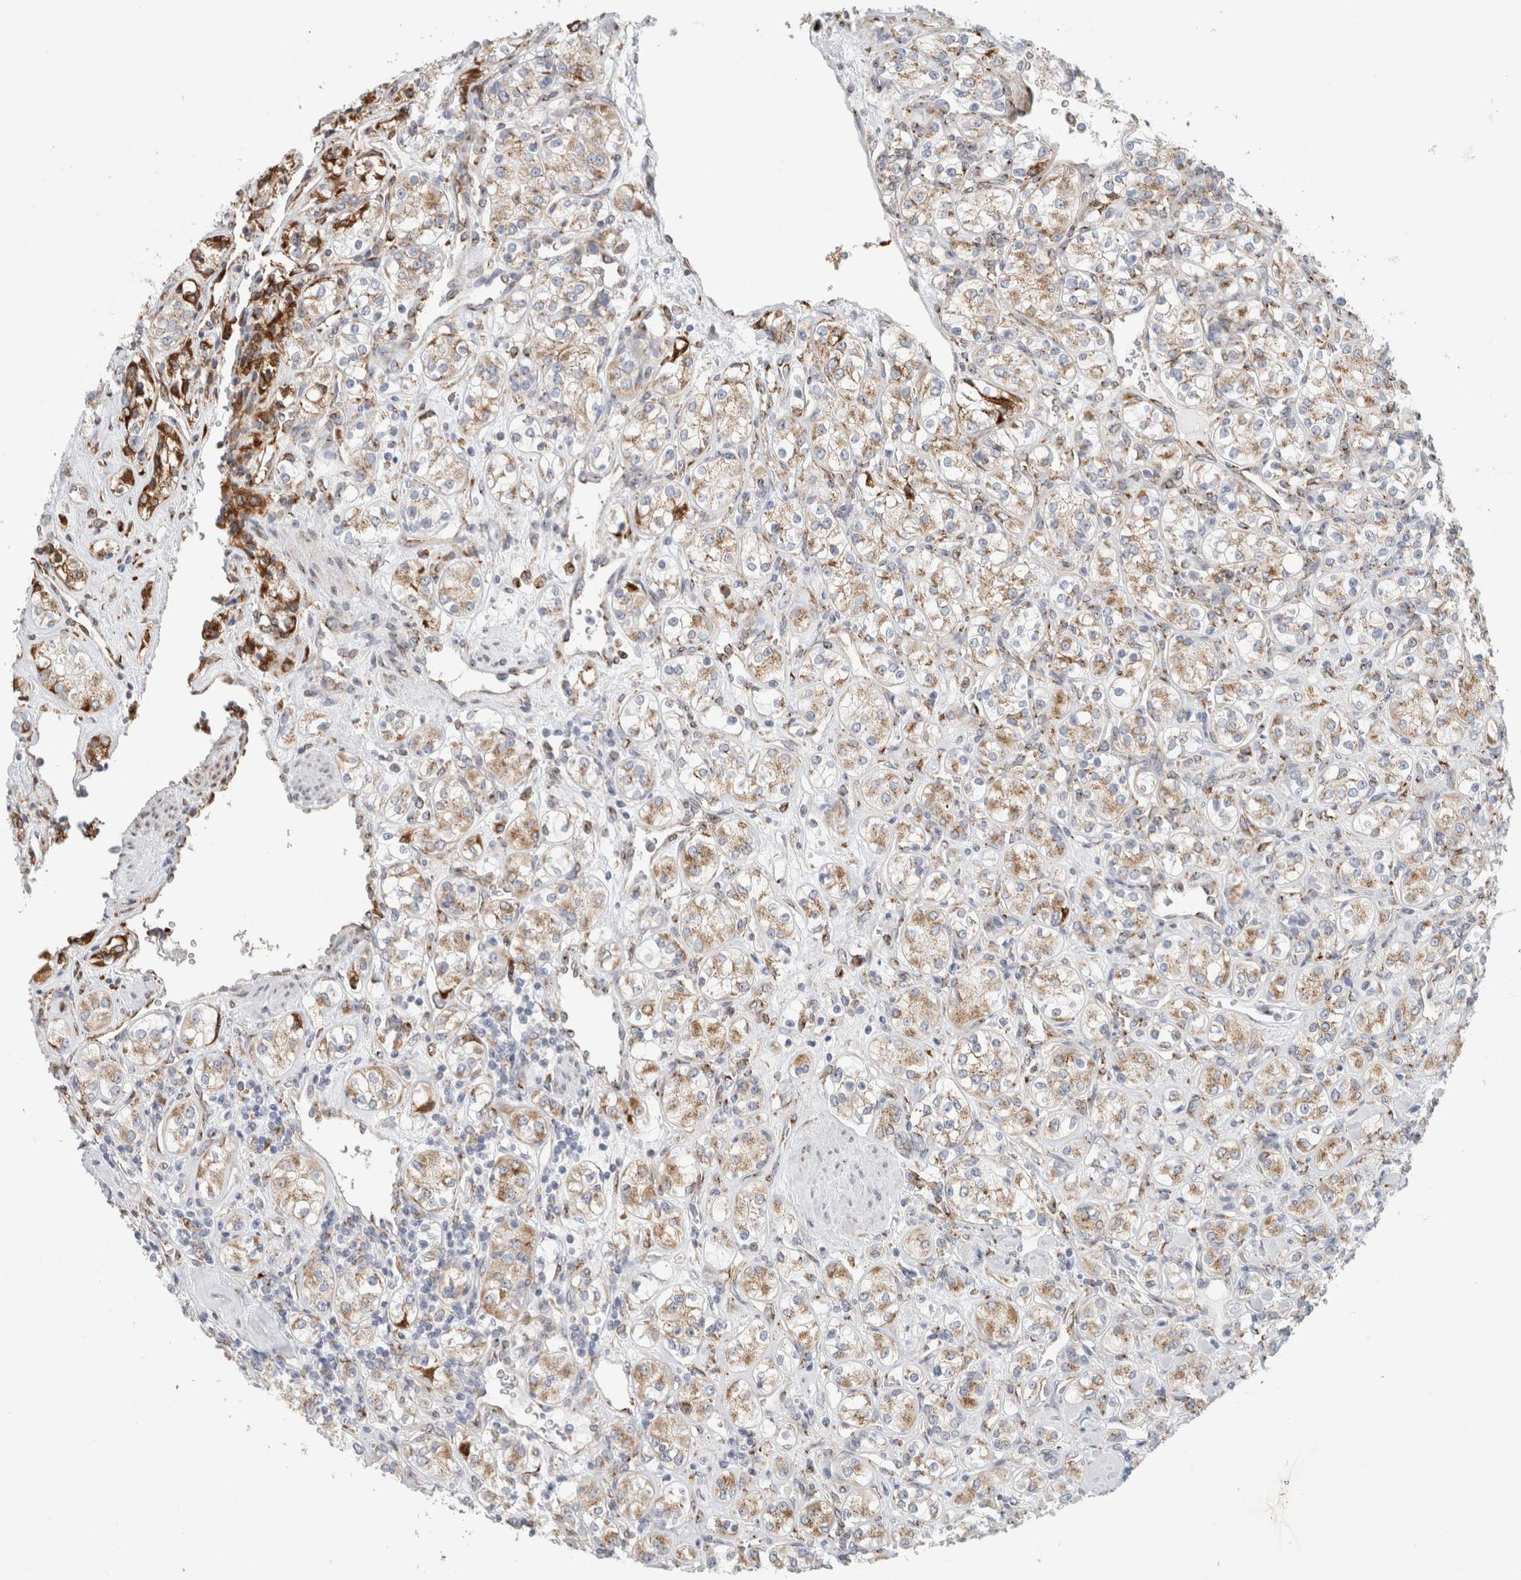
{"staining": {"intensity": "weak", "quantity": ">75%", "location": "cytoplasmic/membranous"}, "tissue": "renal cancer", "cell_type": "Tumor cells", "image_type": "cancer", "snomed": [{"axis": "morphology", "description": "Adenocarcinoma, NOS"}, {"axis": "topography", "description": "Kidney"}], "caption": "IHC histopathology image of renal cancer (adenocarcinoma) stained for a protein (brown), which reveals low levels of weak cytoplasmic/membranous staining in about >75% of tumor cells.", "gene": "MCFD2", "patient": {"sex": "male", "age": 77}}